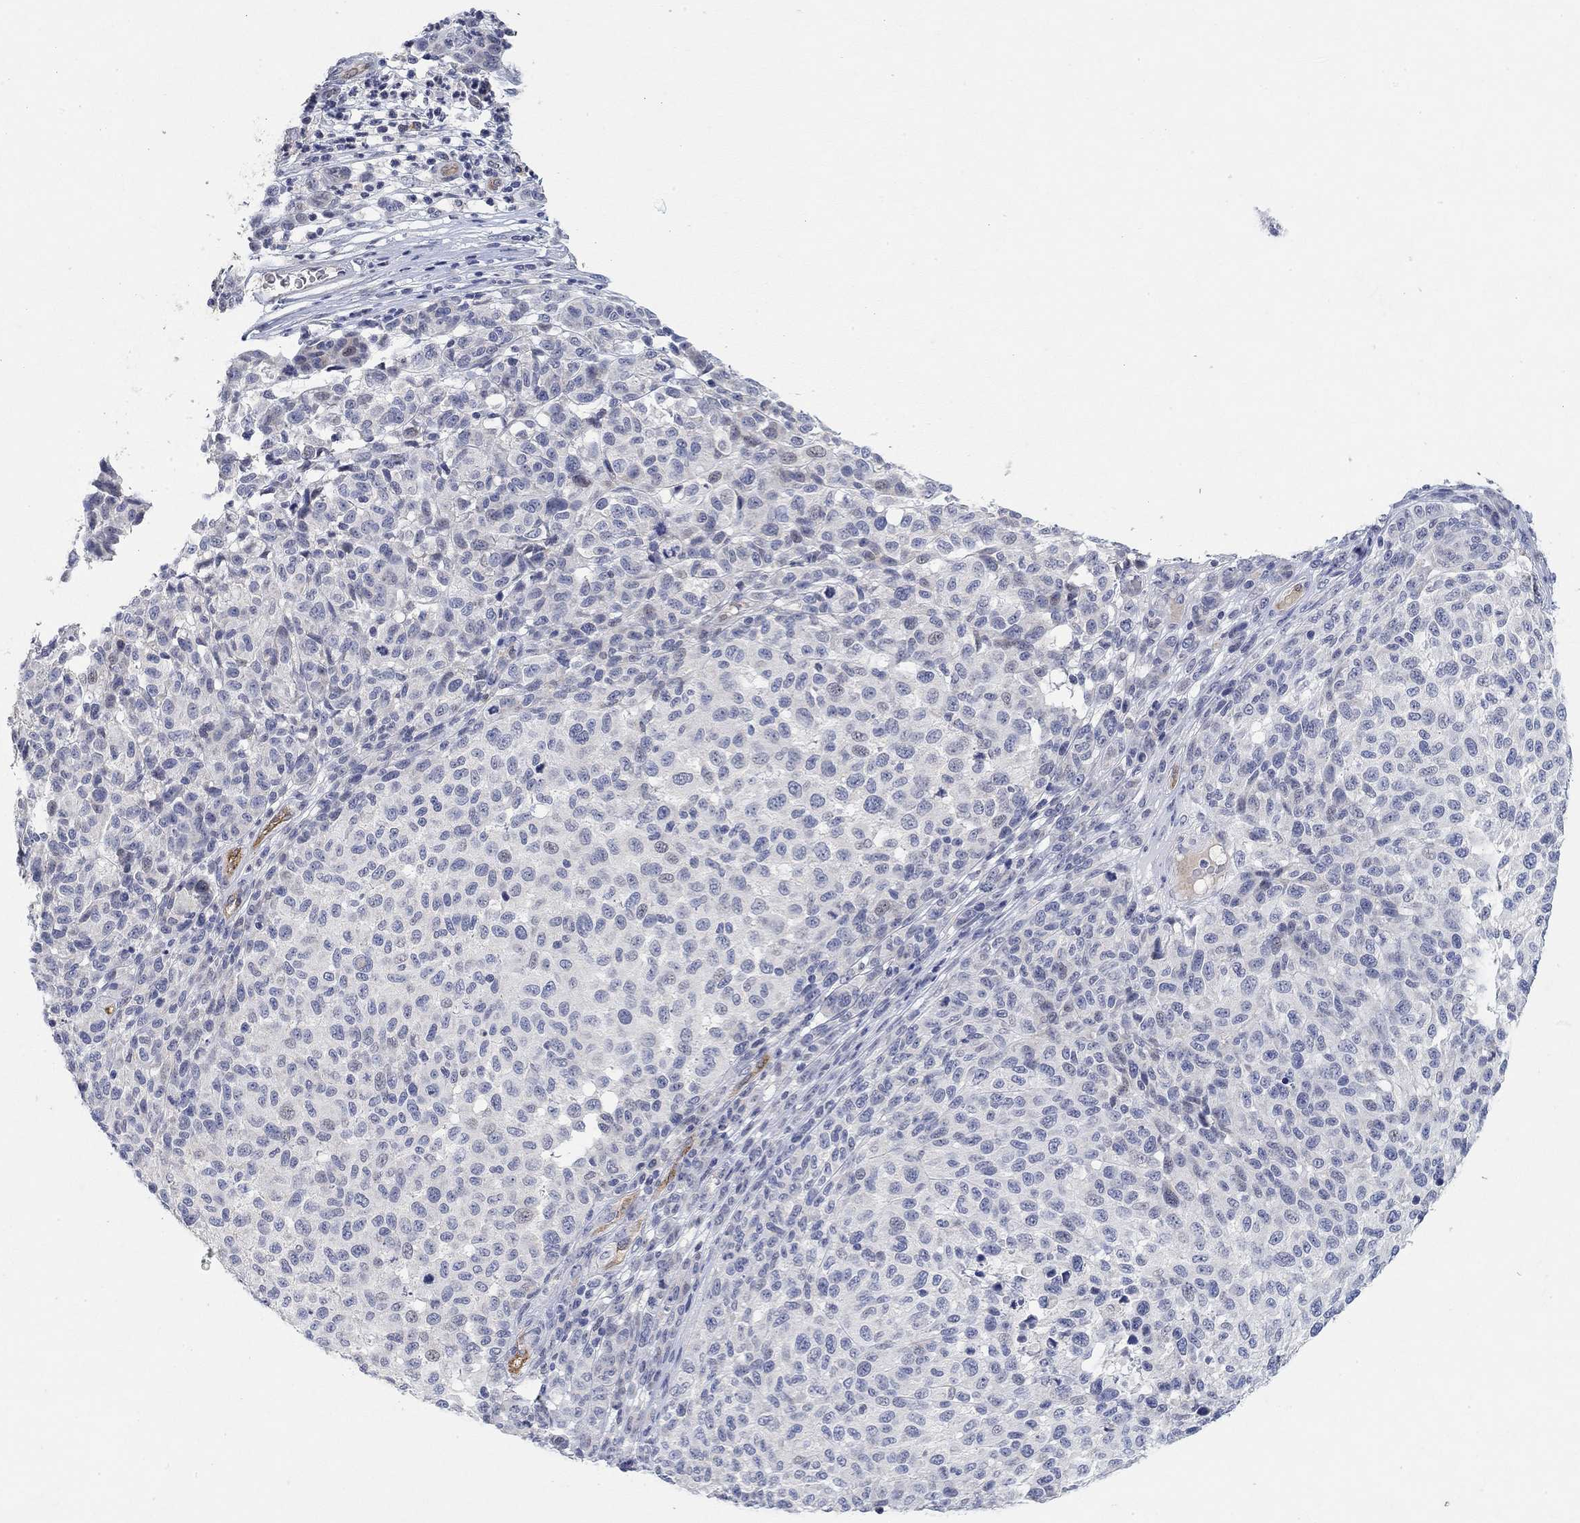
{"staining": {"intensity": "negative", "quantity": "none", "location": "none"}, "tissue": "melanoma", "cell_type": "Tumor cells", "image_type": "cancer", "snomed": [{"axis": "morphology", "description": "Malignant melanoma, NOS"}, {"axis": "topography", "description": "Skin"}], "caption": "Human melanoma stained for a protein using IHC exhibits no positivity in tumor cells.", "gene": "VAT1L", "patient": {"sex": "male", "age": 59}}